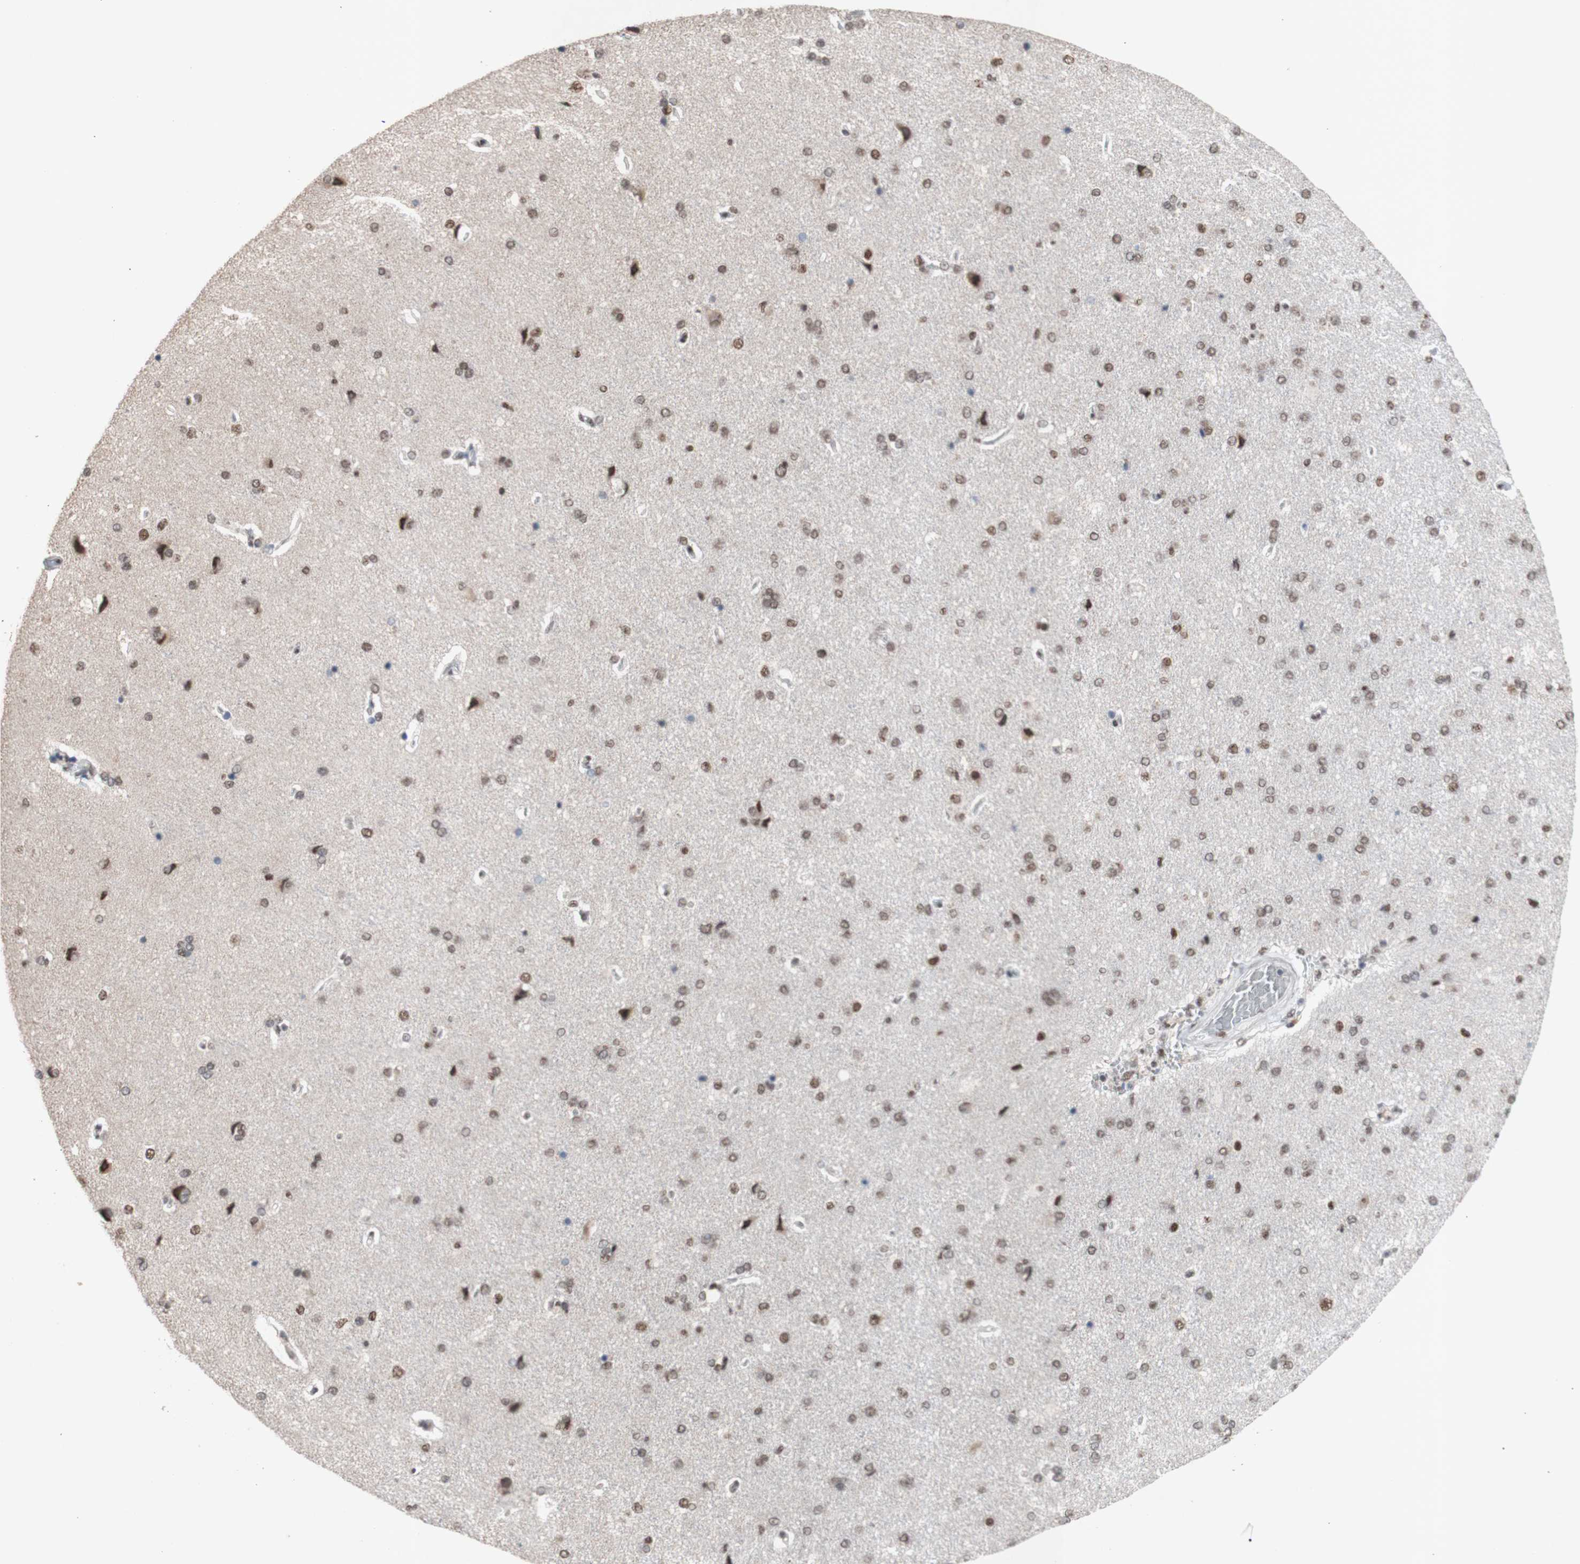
{"staining": {"intensity": "moderate", "quantity": "25%-75%", "location": "nuclear"}, "tissue": "cerebral cortex", "cell_type": "Endothelial cells", "image_type": "normal", "snomed": [{"axis": "morphology", "description": "Normal tissue, NOS"}, {"axis": "topography", "description": "Cerebral cortex"}], "caption": "A high-resolution photomicrograph shows immunohistochemistry staining of normal cerebral cortex, which demonstrates moderate nuclear expression in about 25%-75% of endothelial cells. The protein is stained brown, and the nuclei are stained in blue (DAB IHC with brightfield microscopy, high magnification).", "gene": "SFPQ", "patient": {"sex": "male", "age": 62}}